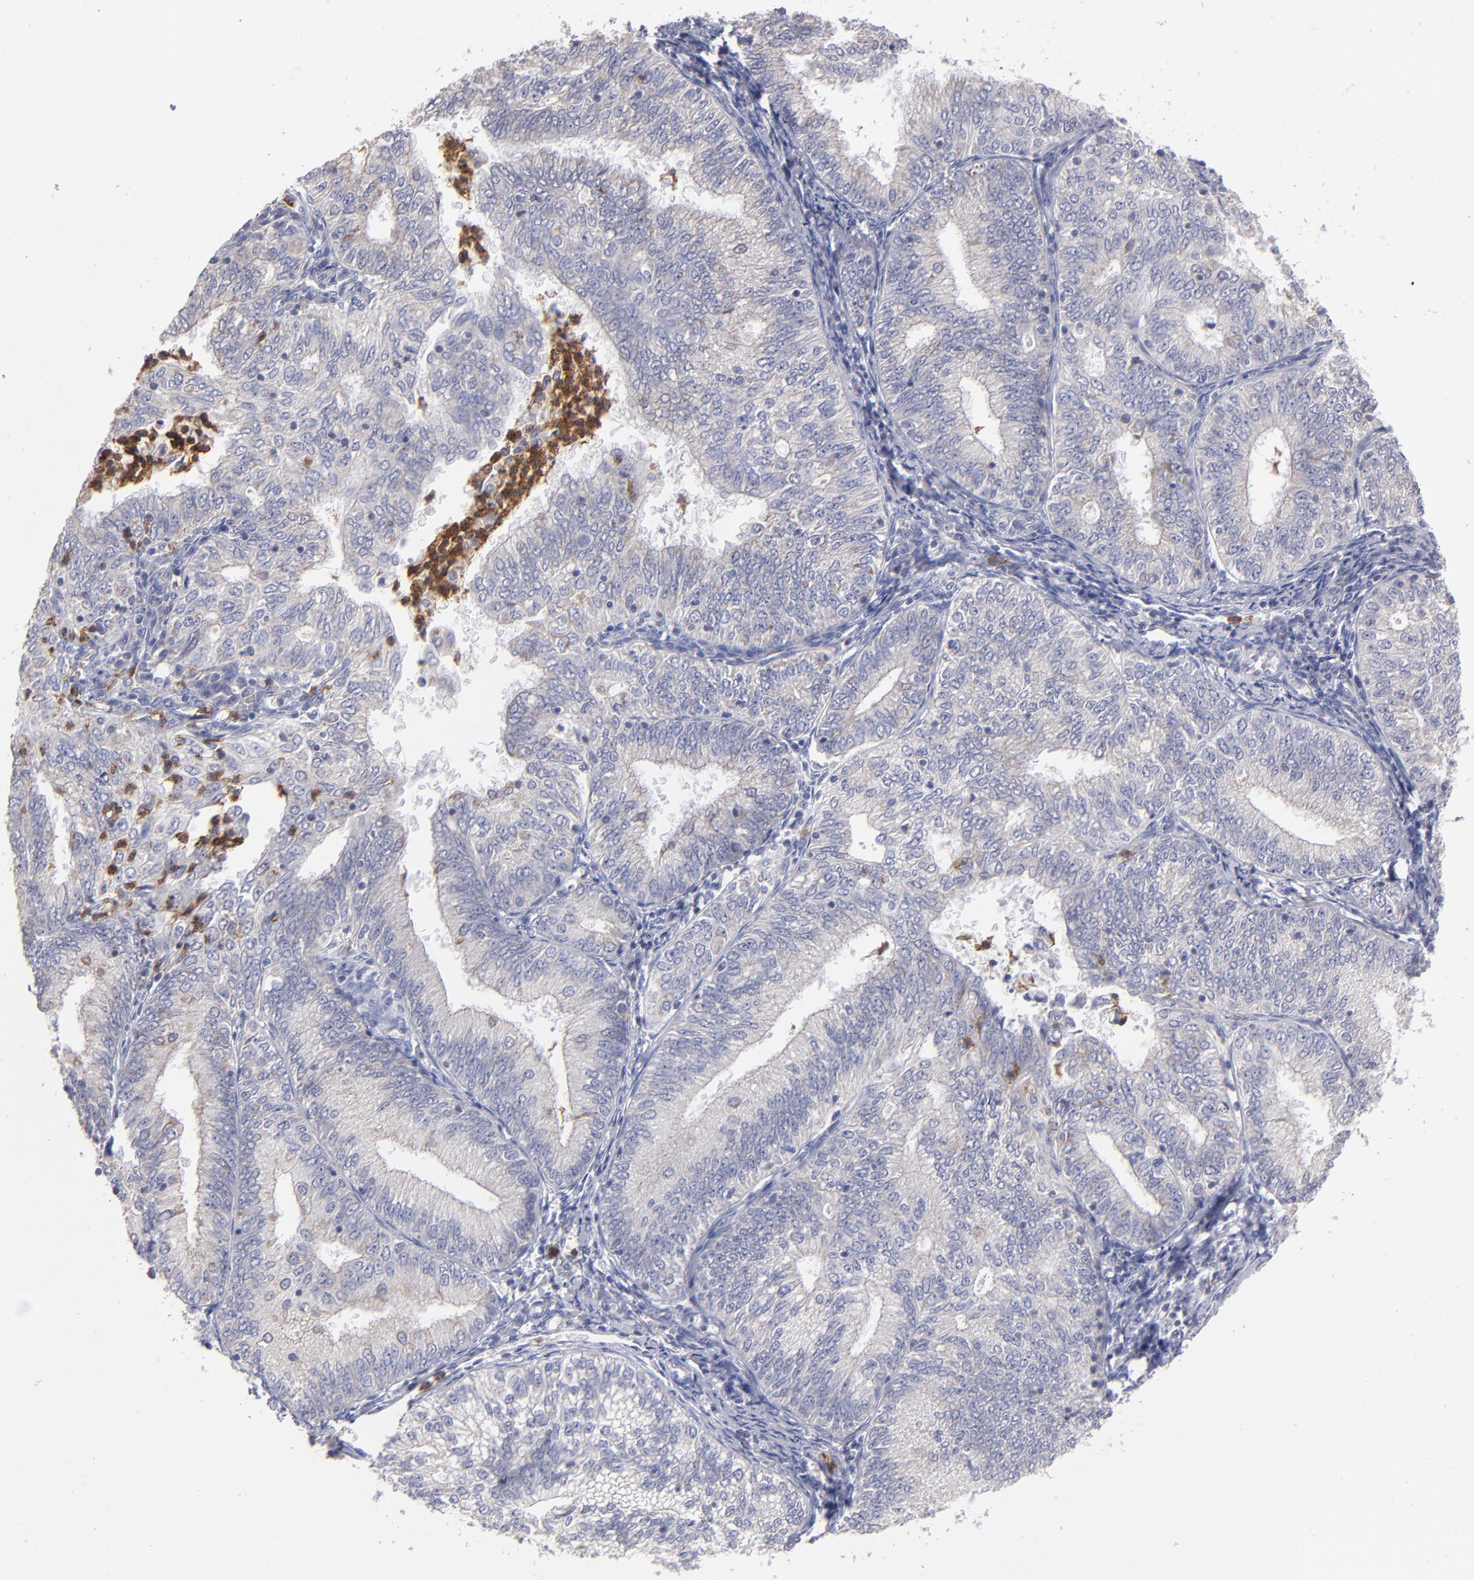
{"staining": {"intensity": "weak", "quantity": ">75%", "location": "cytoplasmic/membranous"}, "tissue": "endometrial cancer", "cell_type": "Tumor cells", "image_type": "cancer", "snomed": [{"axis": "morphology", "description": "Adenocarcinoma, NOS"}, {"axis": "topography", "description": "Endometrium"}], "caption": "Weak cytoplasmic/membranous protein staining is appreciated in about >75% of tumor cells in endometrial cancer (adenocarcinoma).", "gene": "FGR", "patient": {"sex": "female", "age": 69}}